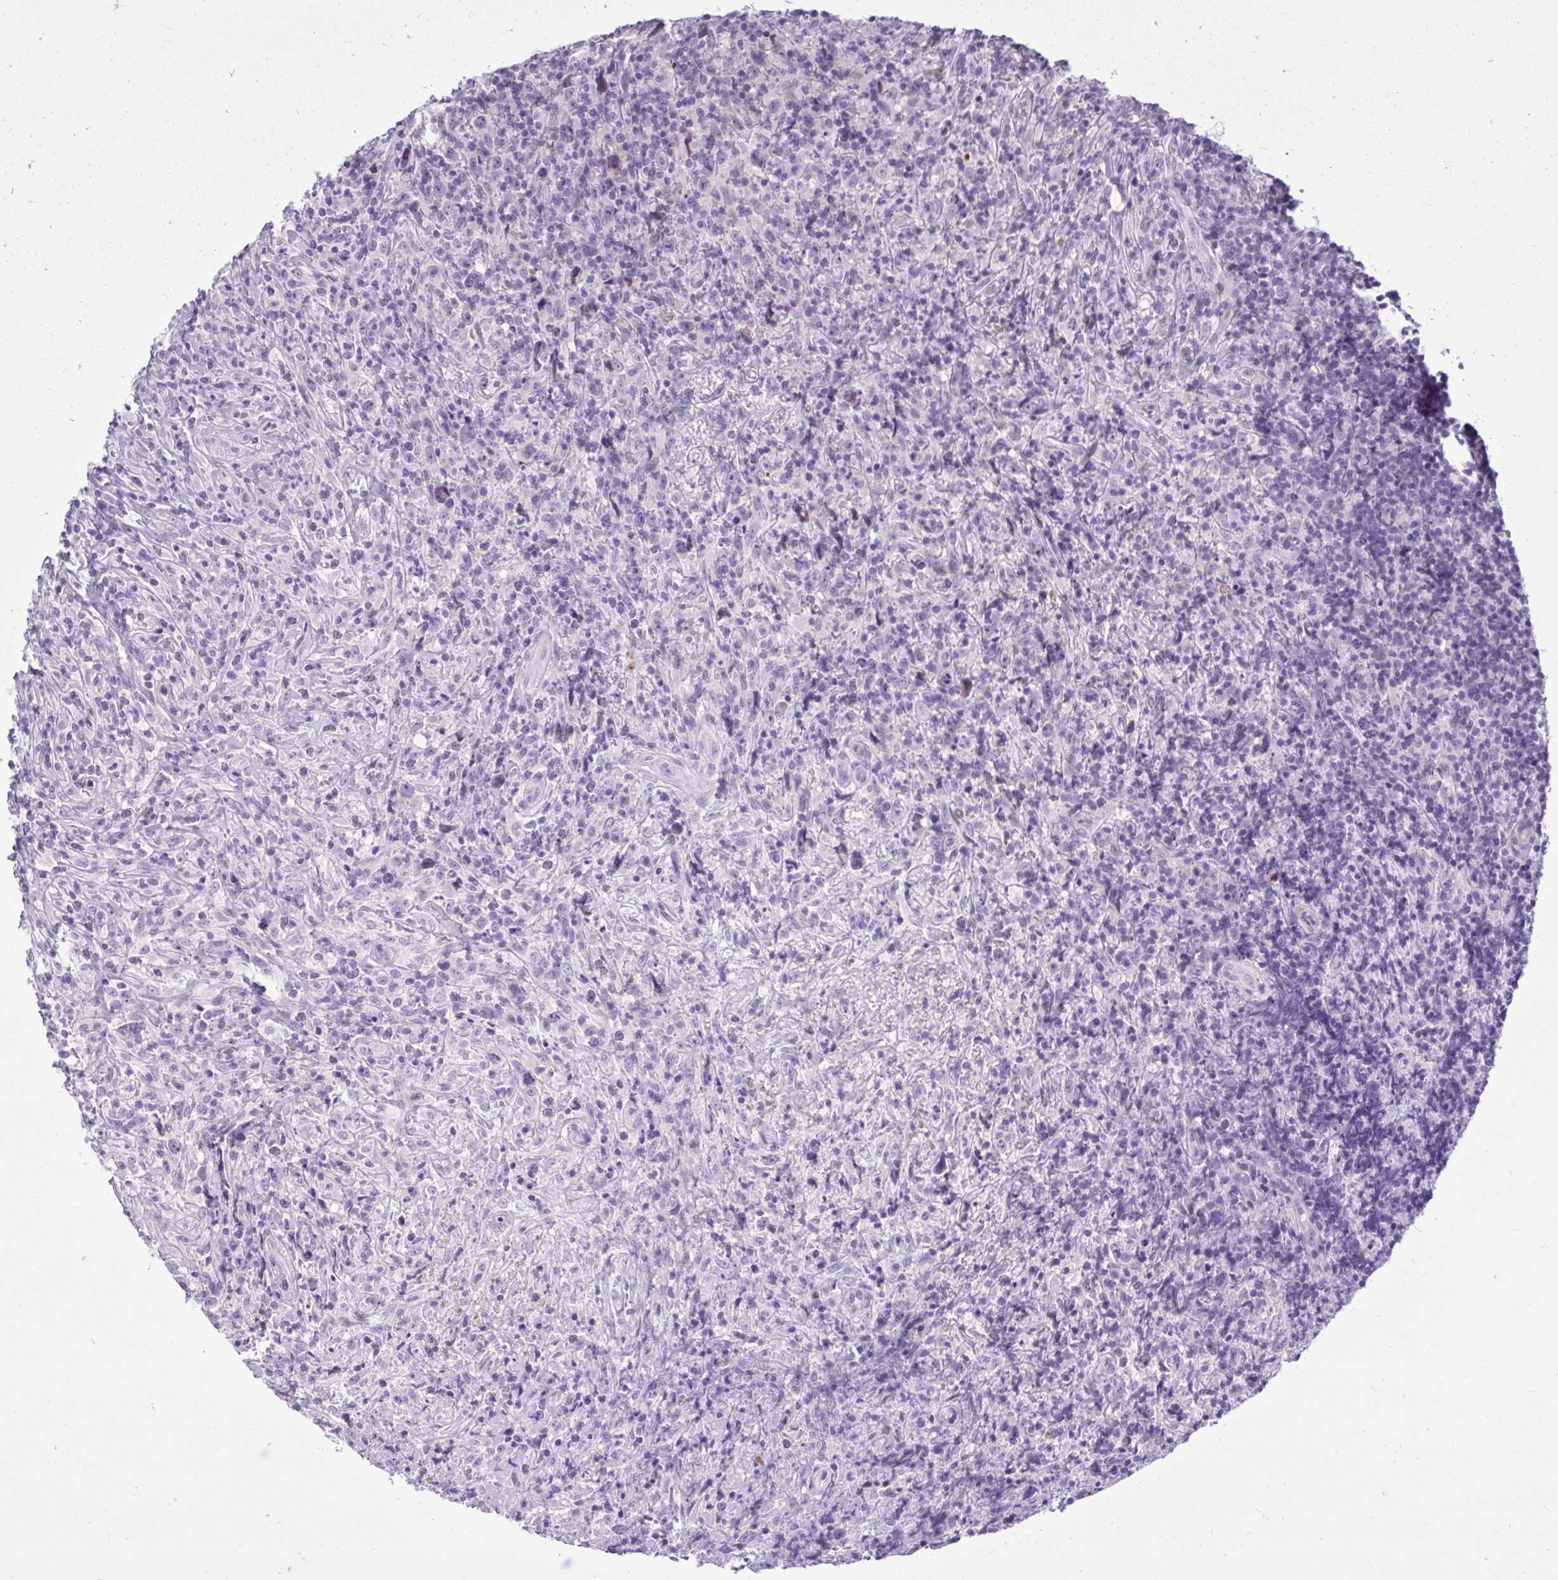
{"staining": {"intensity": "negative", "quantity": "none", "location": "none"}, "tissue": "lymphoma", "cell_type": "Tumor cells", "image_type": "cancer", "snomed": [{"axis": "morphology", "description": "Hodgkin's disease, NOS"}, {"axis": "topography", "description": "Lymph node"}], "caption": "The micrograph displays no significant staining in tumor cells of lymphoma.", "gene": "SPAG1", "patient": {"sex": "female", "age": 18}}